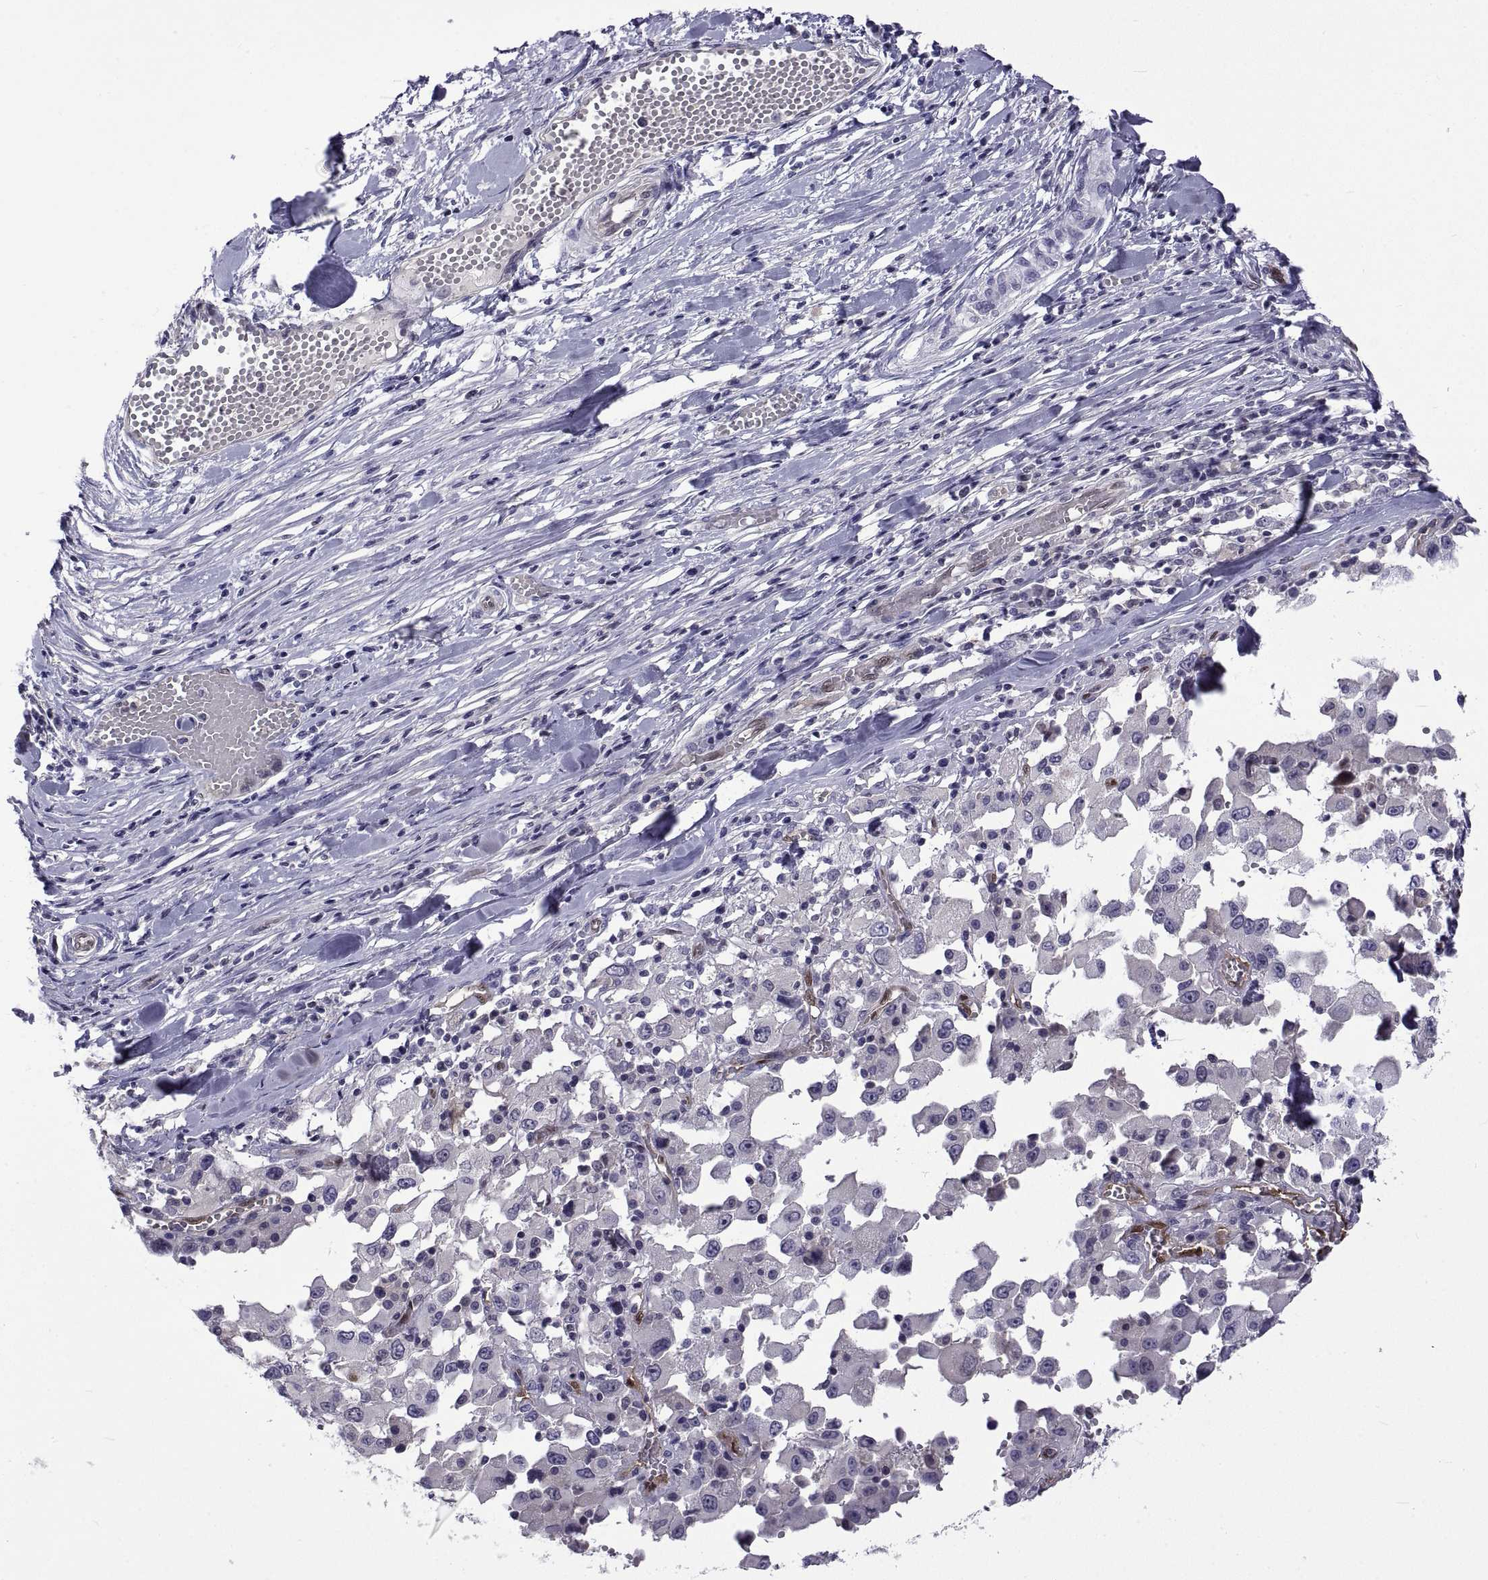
{"staining": {"intensity": "negative", "quantity": "none", "location": "none"}, "tissue": "melanoma", "cell_type": "Tumor cells", "image_type": "cancer", "snomed": [{"axis": "morphology", "description": "Malignant melanoma, Metastatic site"}, {"axis": "topography", "description": "Lymph node"}], "caption": "Immunohistochemistry (IHC) of human malignant melanoma (metastatic site) displays no positivity in tumor cells.", "gene": "LCN9", "patient": {"sex": "male", "age": 50}}